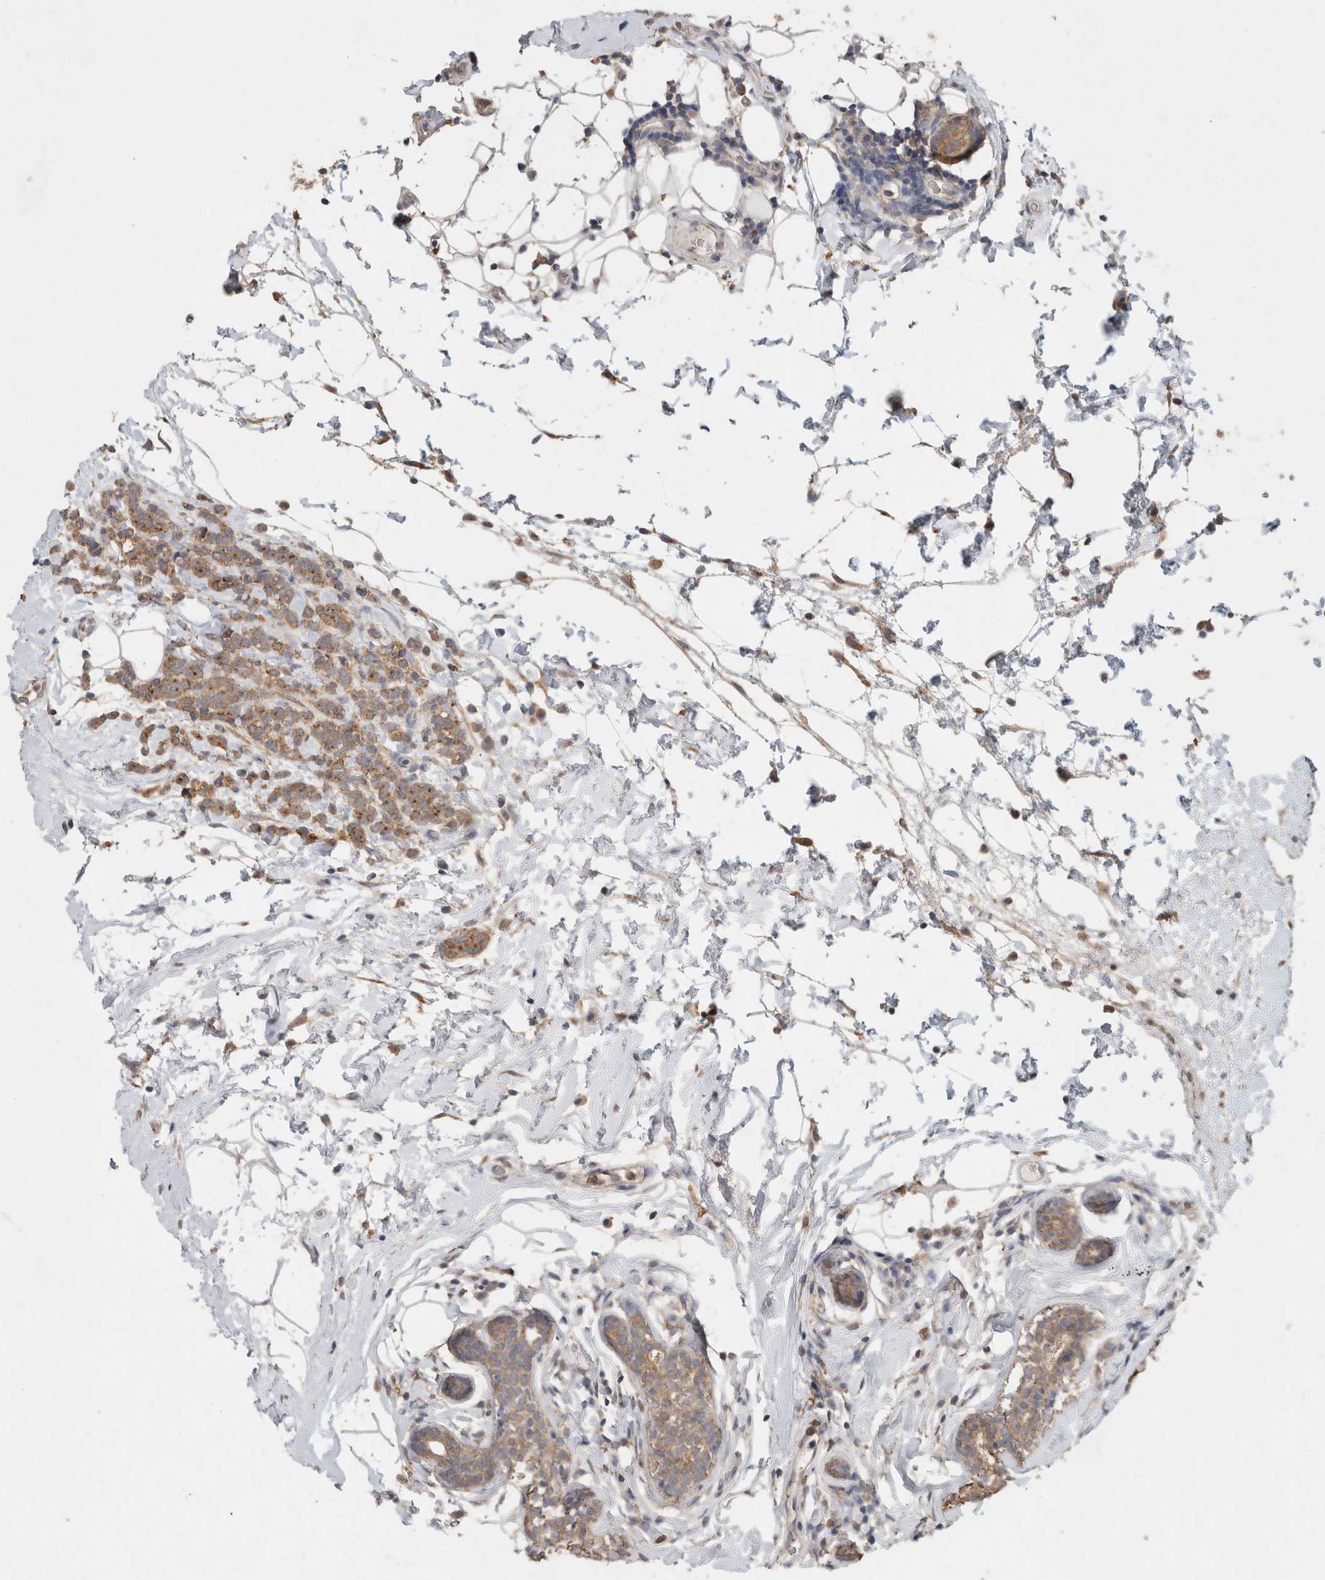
{"staining": {"intensity": "moderate", "quantity": ">75%", "location": "cytoplasmic/membranous"}, "tissue": "breast cancer", "cell_type": "Tumor cells", "image_type": "cancer", "snomed": [{"axis": "morphology", "description": "Lobular carcinoma"}, {"axis": "topography", "description": "Breast"}], "caption": "Immunohistochemical staining of breast cancer reveals medium levels of moderate cytoplasmic/membranous staining in approximately >75% of tumor cells. (DAB (3,3'-diaminobenzidine) IHC, brown staining for protein, blue staining for nuclei).", "gene": "RAB14", "patient": {"sex": "female", "age": 50}}